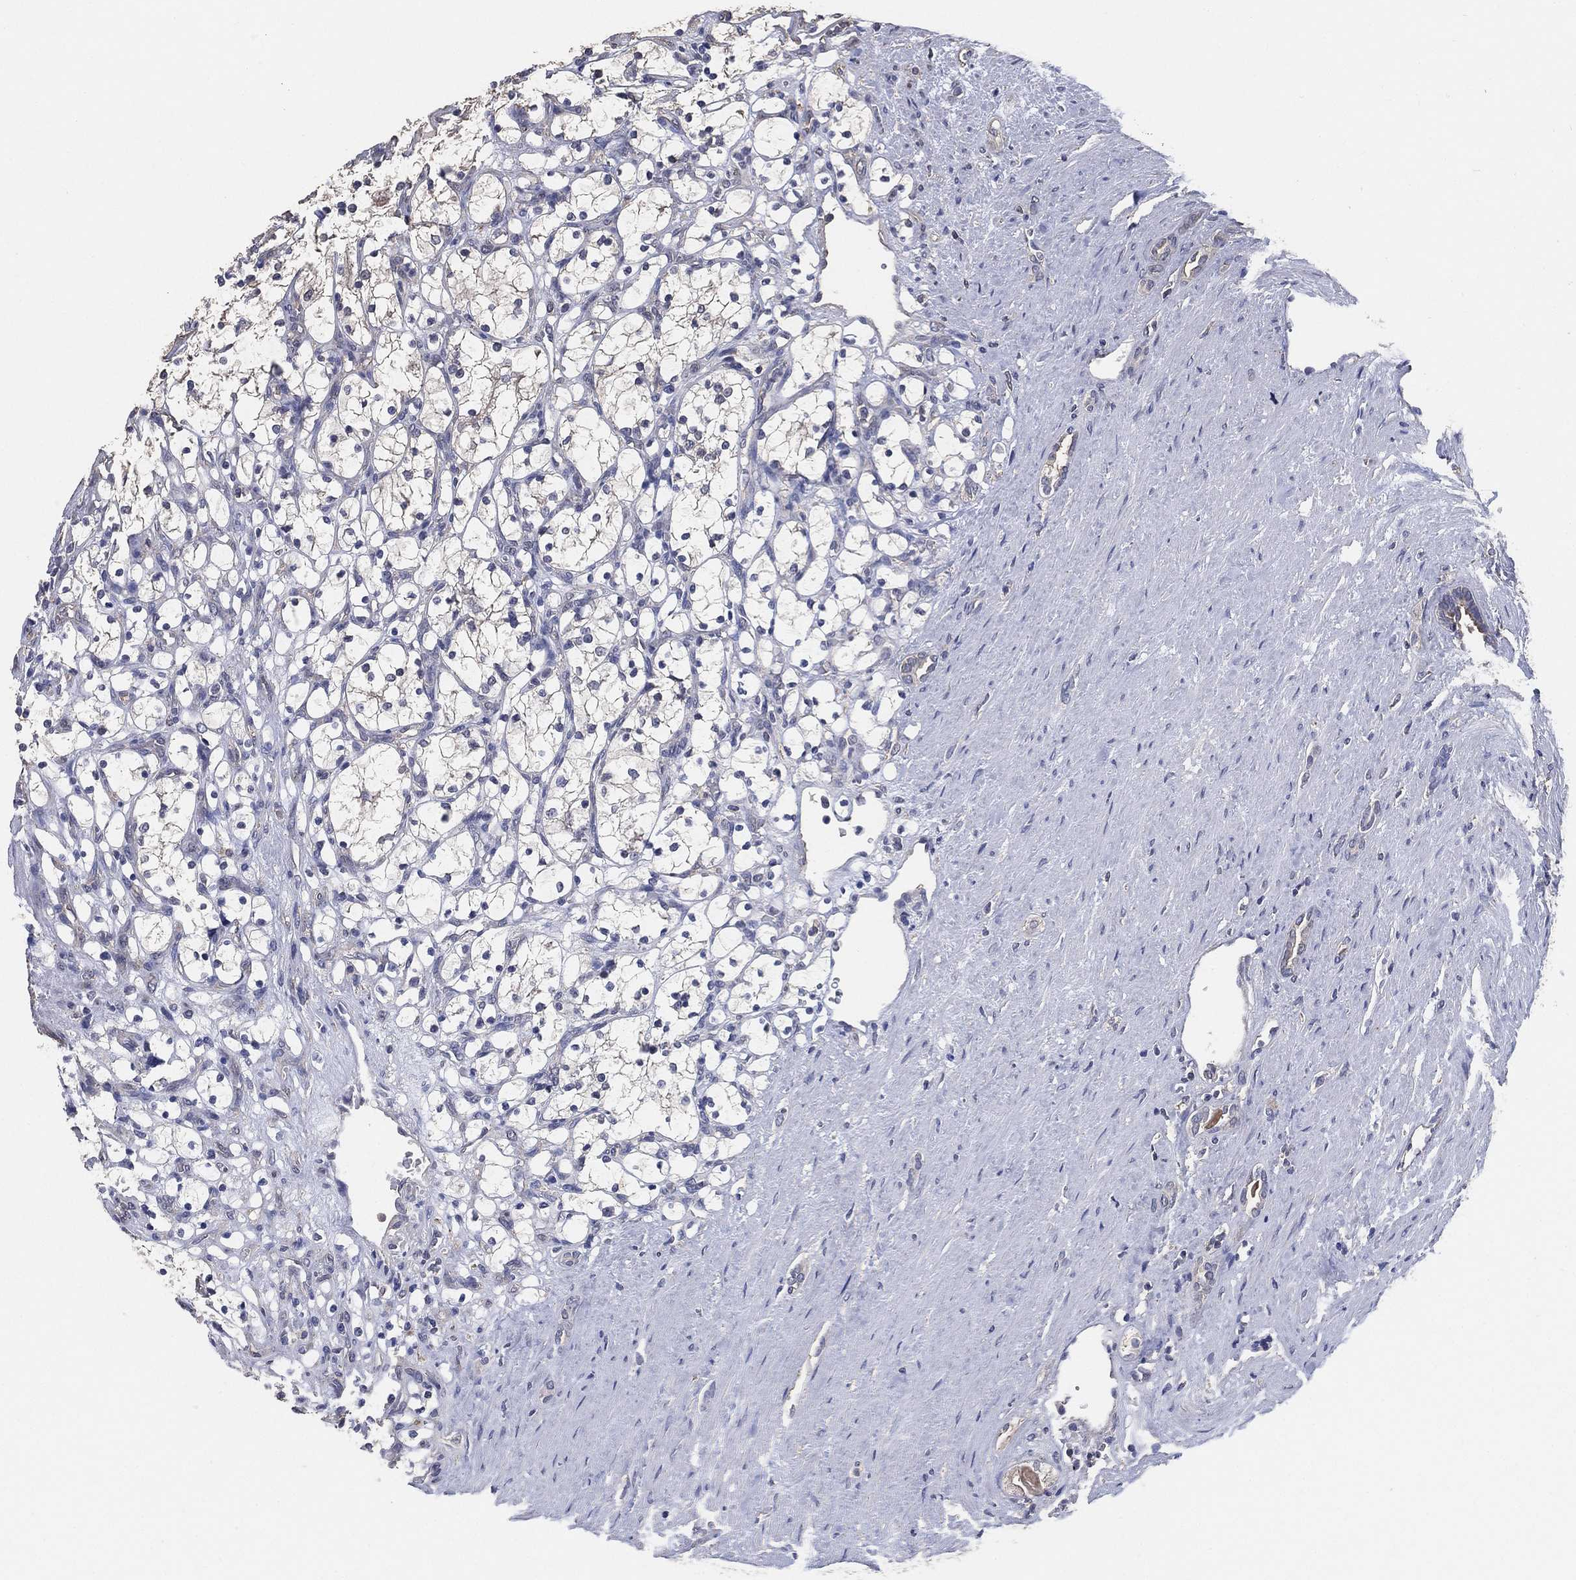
{"staining": {"intensity": "weak", "quantity": "<25%", "location": "cytoplasmic/membranous"}, "tissue": "renal cancer", "cell_type": "Tumor cells", "image_type": "cancer", "snomed": [{"axis": "morphology", "description": "Adenocarcinoma, NOS"}, {"axis": "topography", "description": "Kidney"}], "caption": "Image shows no protein positivity in tumor cells of adenocarcinoma (renal) tissue.", "gene": "KLK5", "patient": {"sex": "female", "age": 69}}